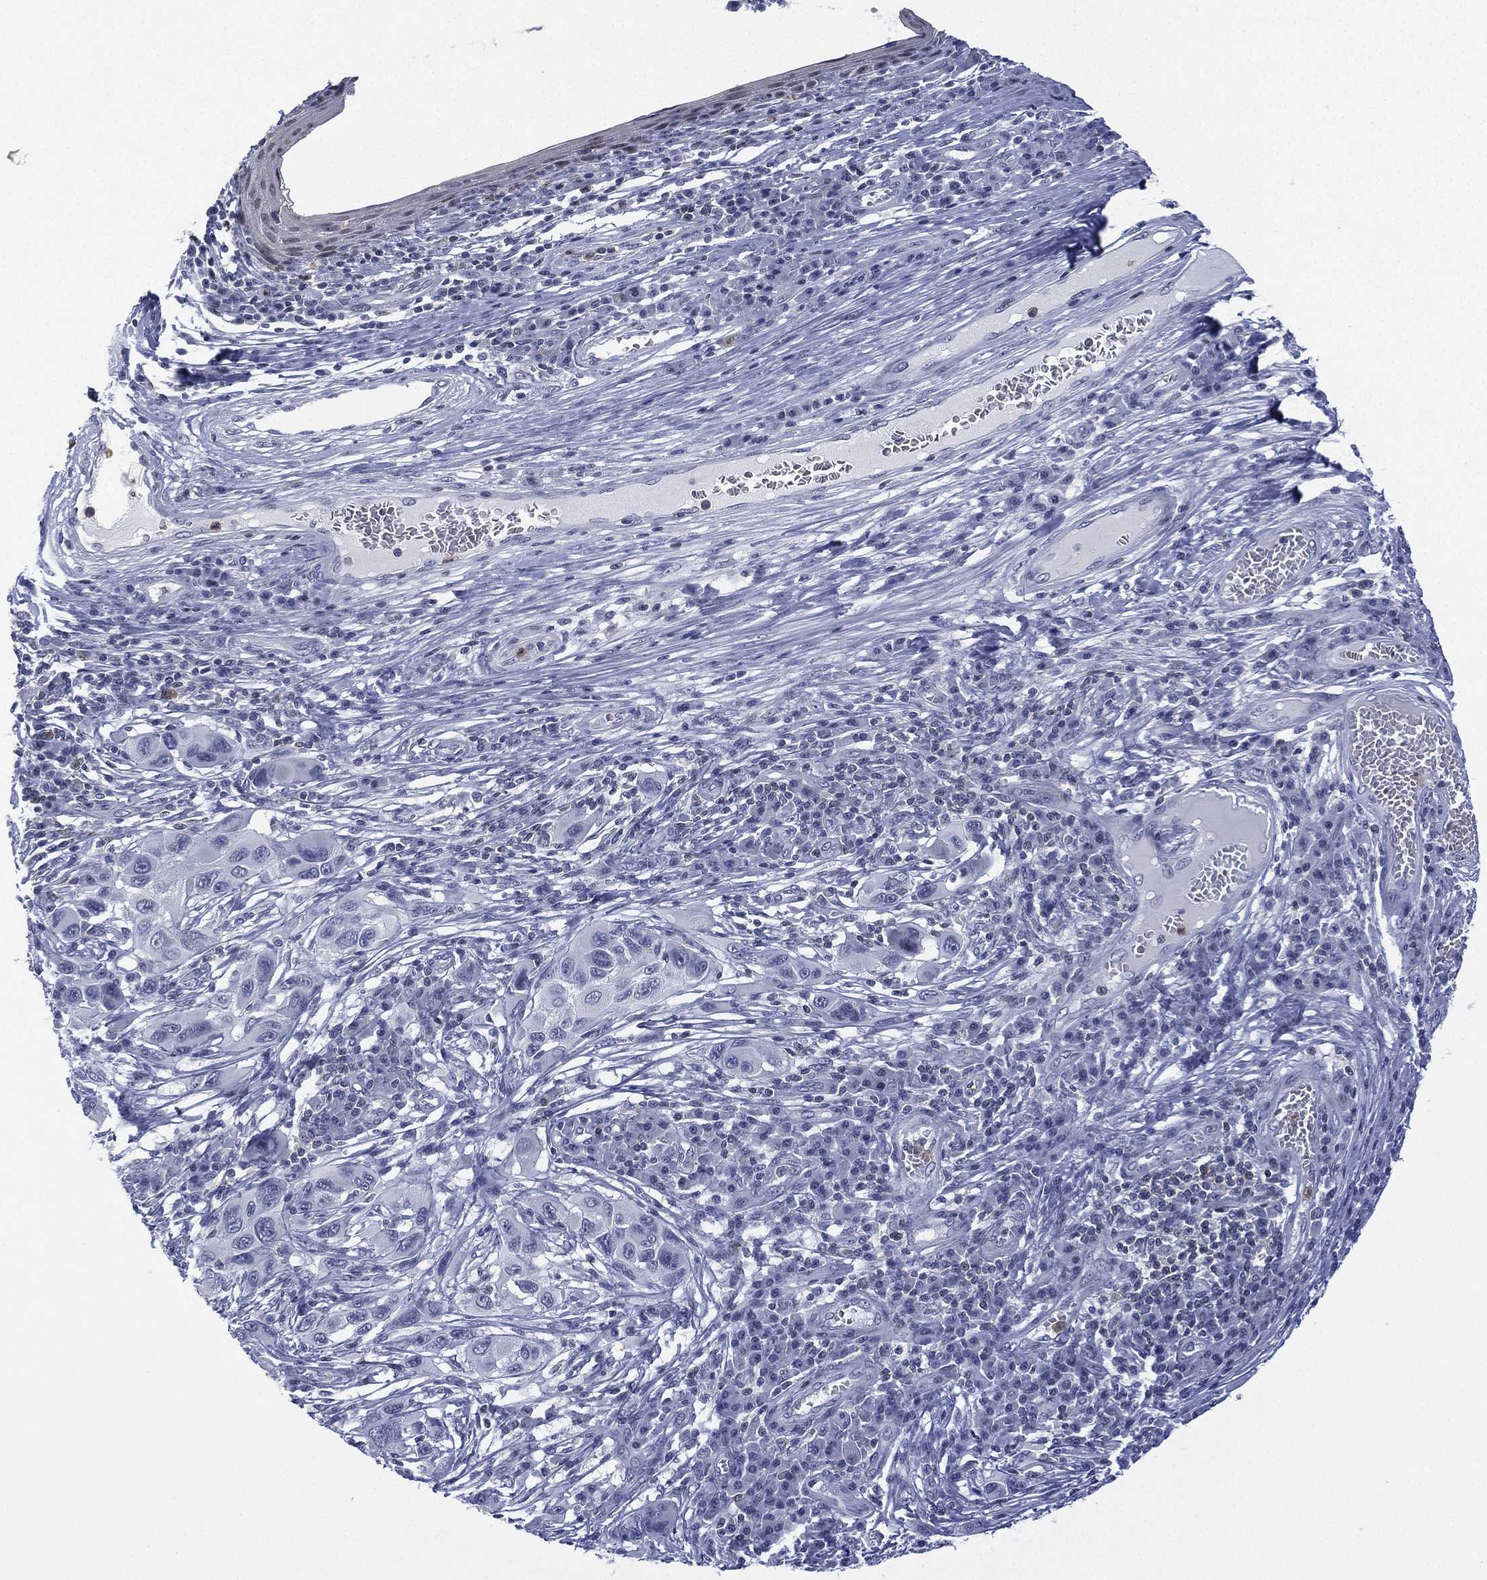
{"staining": {"intensity": "negative", "quantity": "none", "location": "none"}, "tissue": "melanoma", "cell_type": "Tumor cells", "image_type": "cancer", "snomed": [{"axis": "morphology", "description": "Malignant melanoma, NOS"}, {"axis": "topography", "description": "Skin"}], "caption": "IHC micrograph of neoplastic tissue: malignant melanoma stained with DAB shows no significant protein staining in tumor cells.", "gene": "ZNF711", "patient": {"sex": "male", "age": 53}}